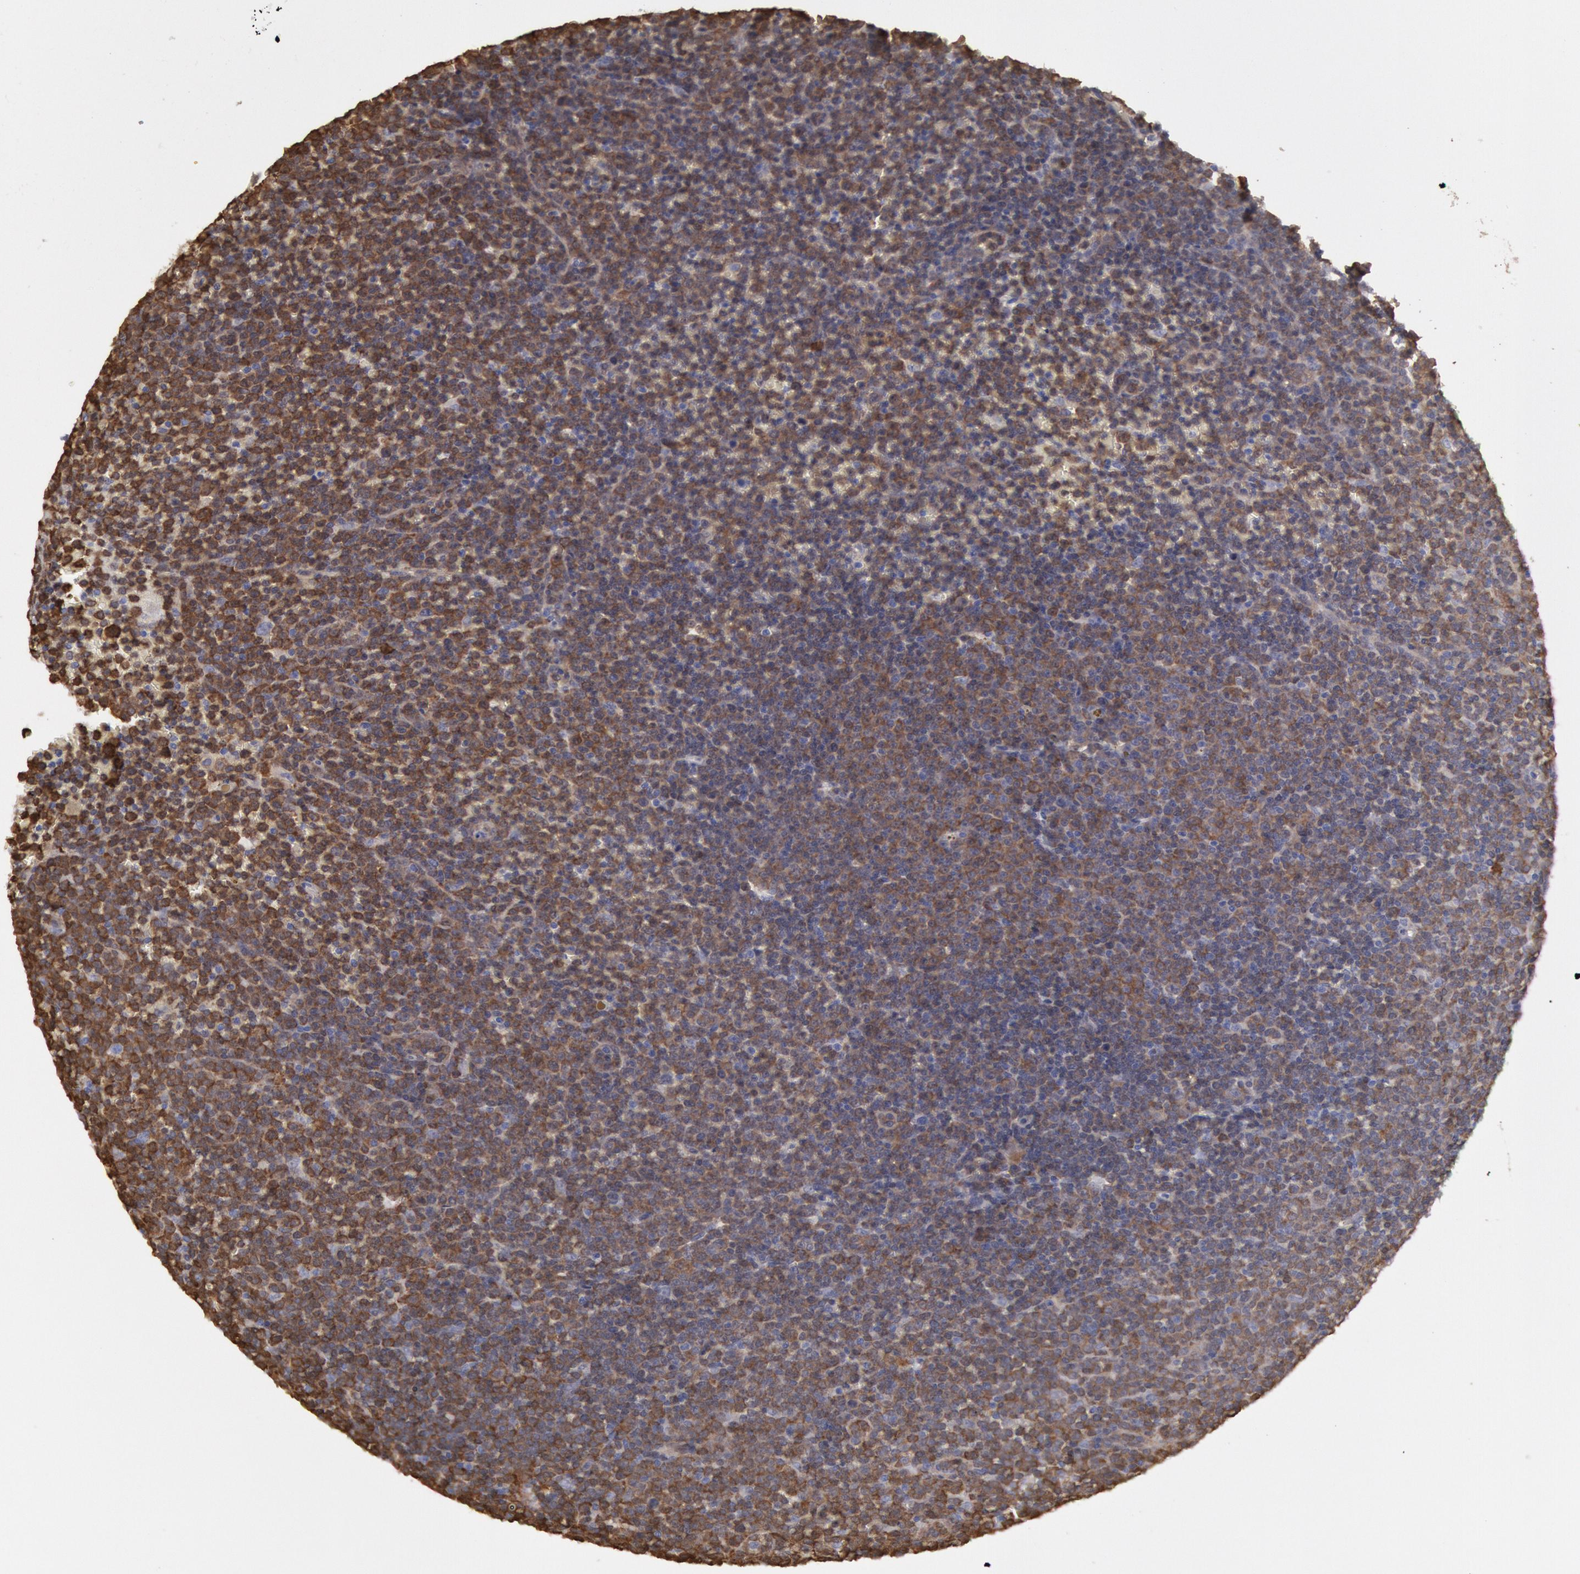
{"staining": {"intensity": "moderate", "quantity": ">75%", "location": "cytoplasmic/membranous"}, "tissue": "lymphoma", "cell_type": "Tumor cells", "image_type": "cancer", "snomed": [{"axis": "morphology", "description": "Malignant lymphoma, non-Hodgkin's type, Low grade"}, {"axis": "topography", "description": "Lymph node"}], "caption": "This is a photomicrograph of immunohistochemistry staining of lymphoma, which shows moderate expression in the cytoplasmic/membranous of tumor cells.", "gene": "CCDC50", "patient": {"sex": "male", "age": 50}}